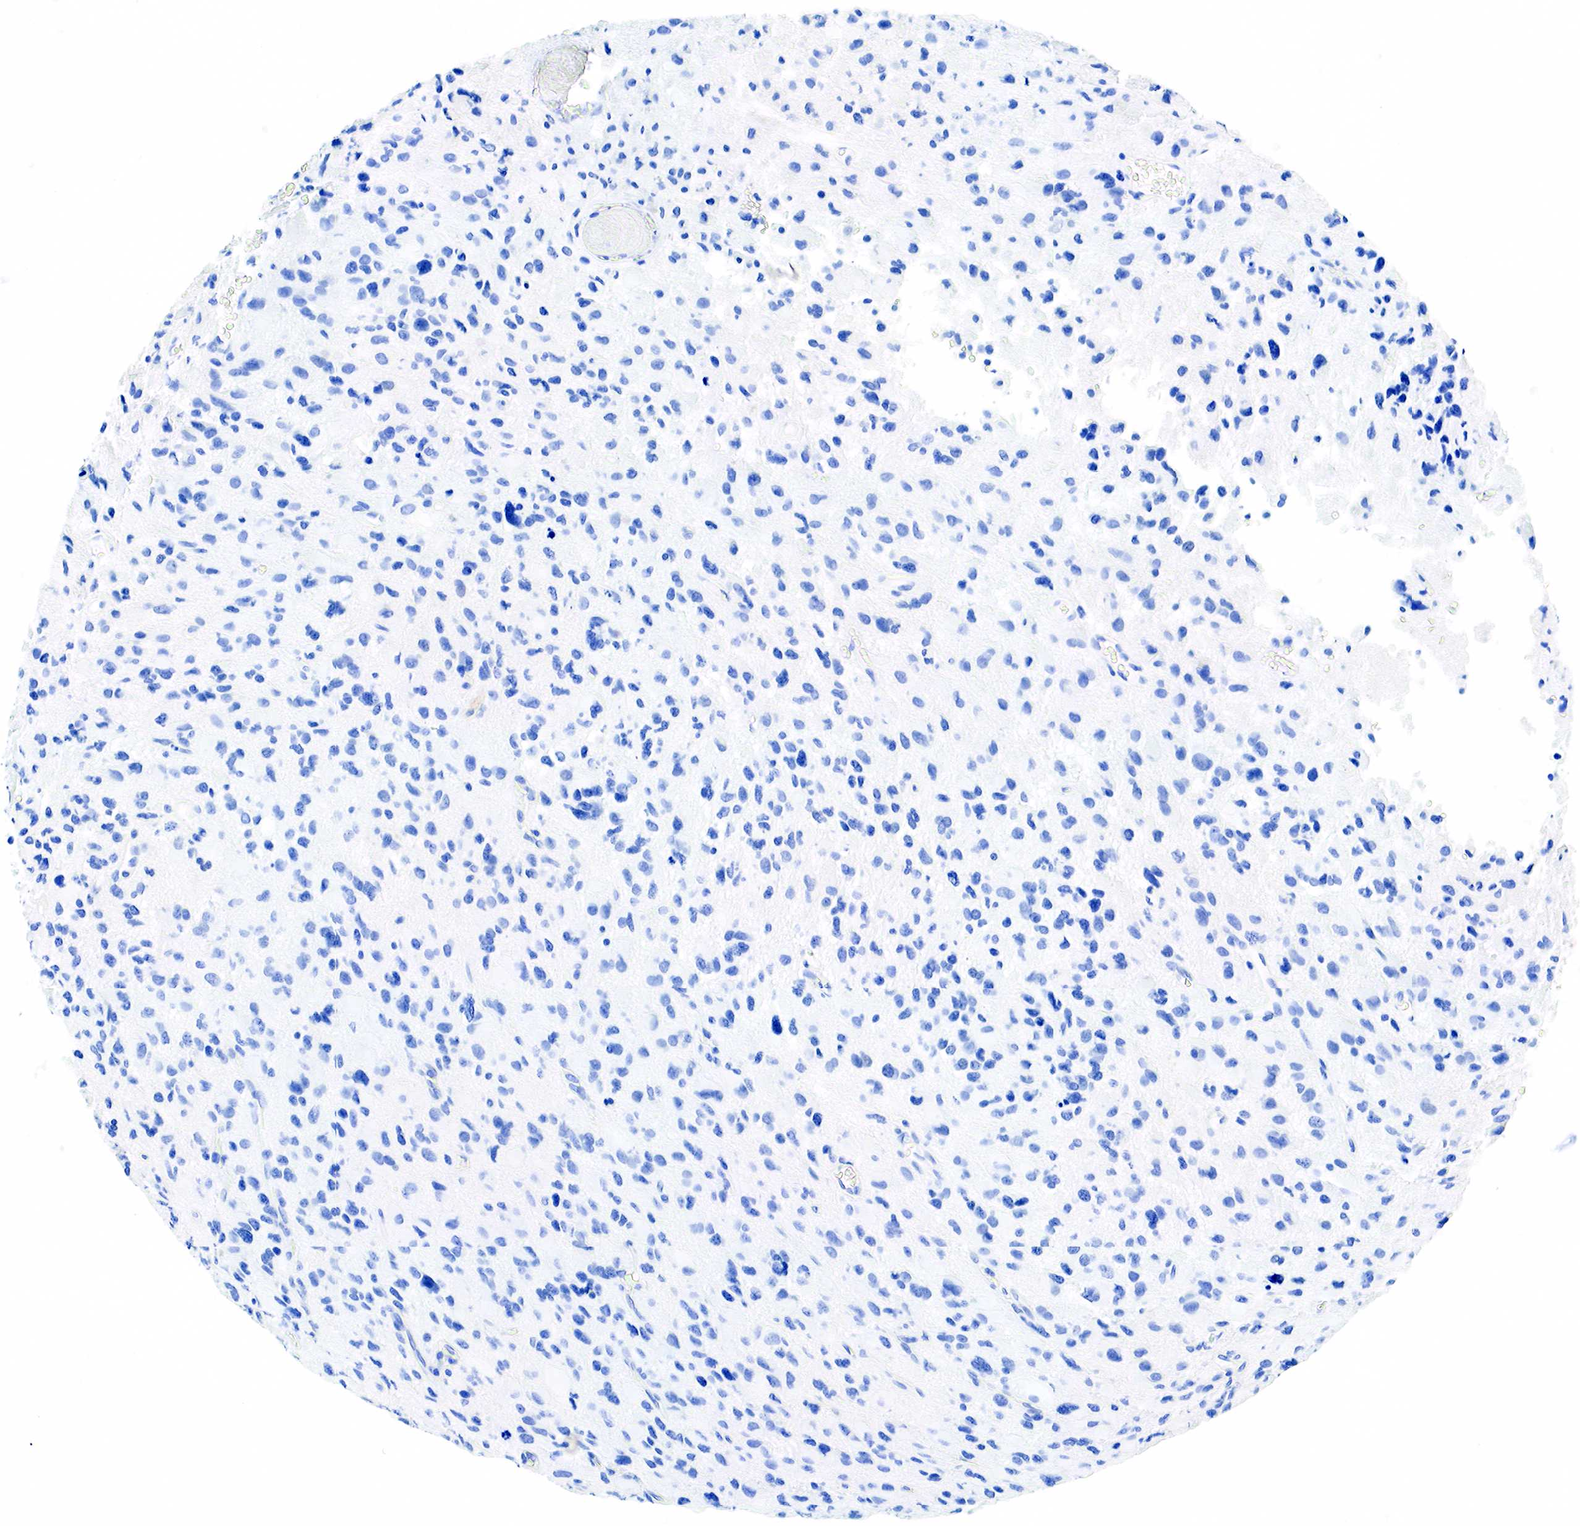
{"staining": {"intensity": "negative", "quantity": "none", "location": "none"}, "tissue": "glioma", "cell_type": "Tumor cells", "image_type": "cancer", "snomed": [{"axis": "morphology", "description": "Glioma, malignant, High grade"}, {"axis": "topography", "description": "Brain"}], "caption": "Glioma was stained to show a protein in brown. There is no significant staining in tumor cells.", "gene": "KRT7", "patient": {"sex": "male", "age": 69}}